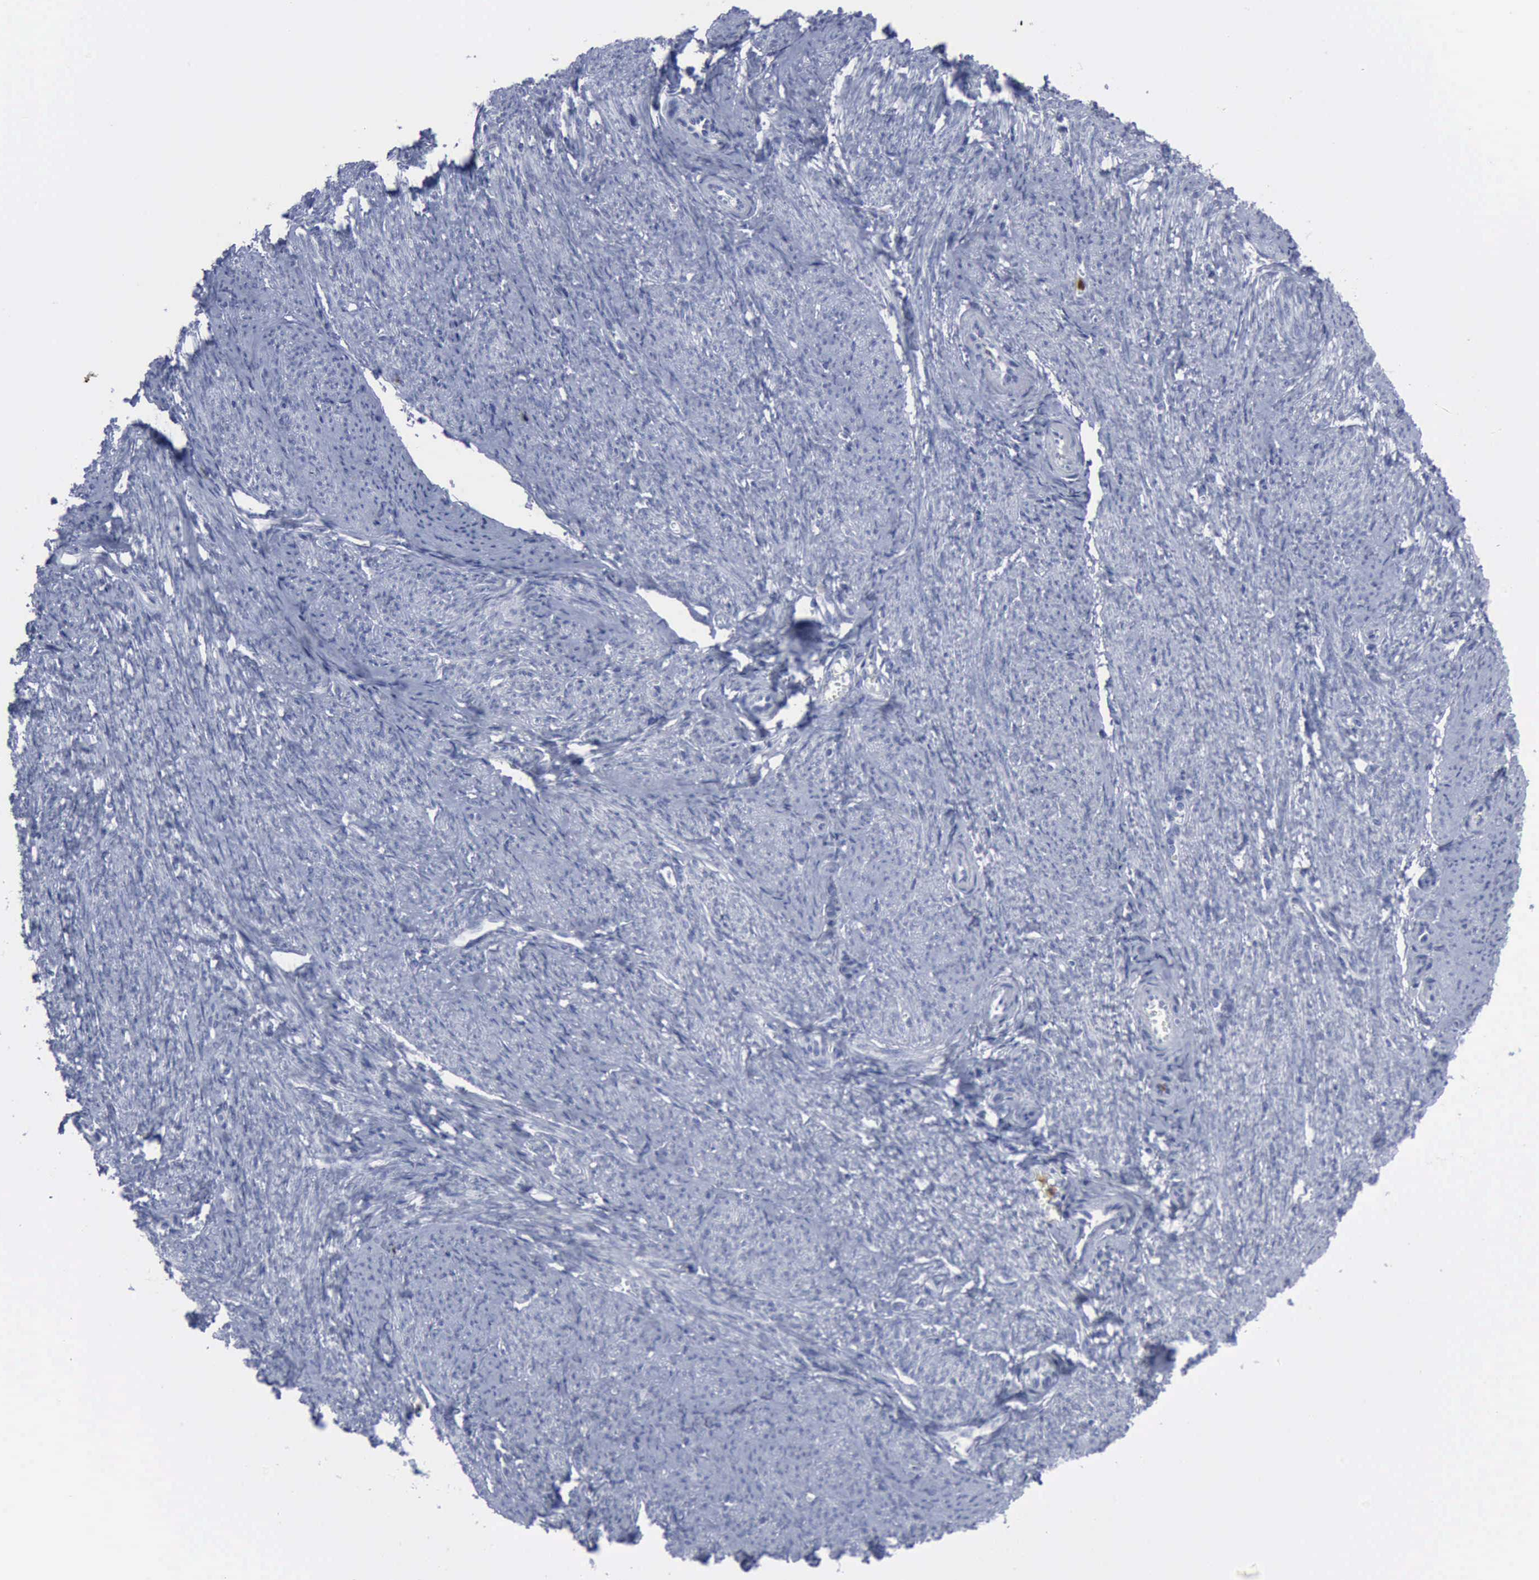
{"staining": {"intensity": "negative", "quantity": "none", "location": "none"}, "tissue": "smooth muscle", "cell_type": "Smooth muscle cells", "image_type": "normal", "snomed": [{"axis": "morphology", "description": "Normal tissue, NOS"}, {"axis": "topography", "description": "Smooth muscle"}, {"axis": "topography", "description": "Cervix"}], "caption": "An IHC image of normal smooth muscle is shown. There is no staining in smooth muscle cells of smooth muscle.", "gene": "CSTA", "patient": {"sex": "female", "age": 70}}